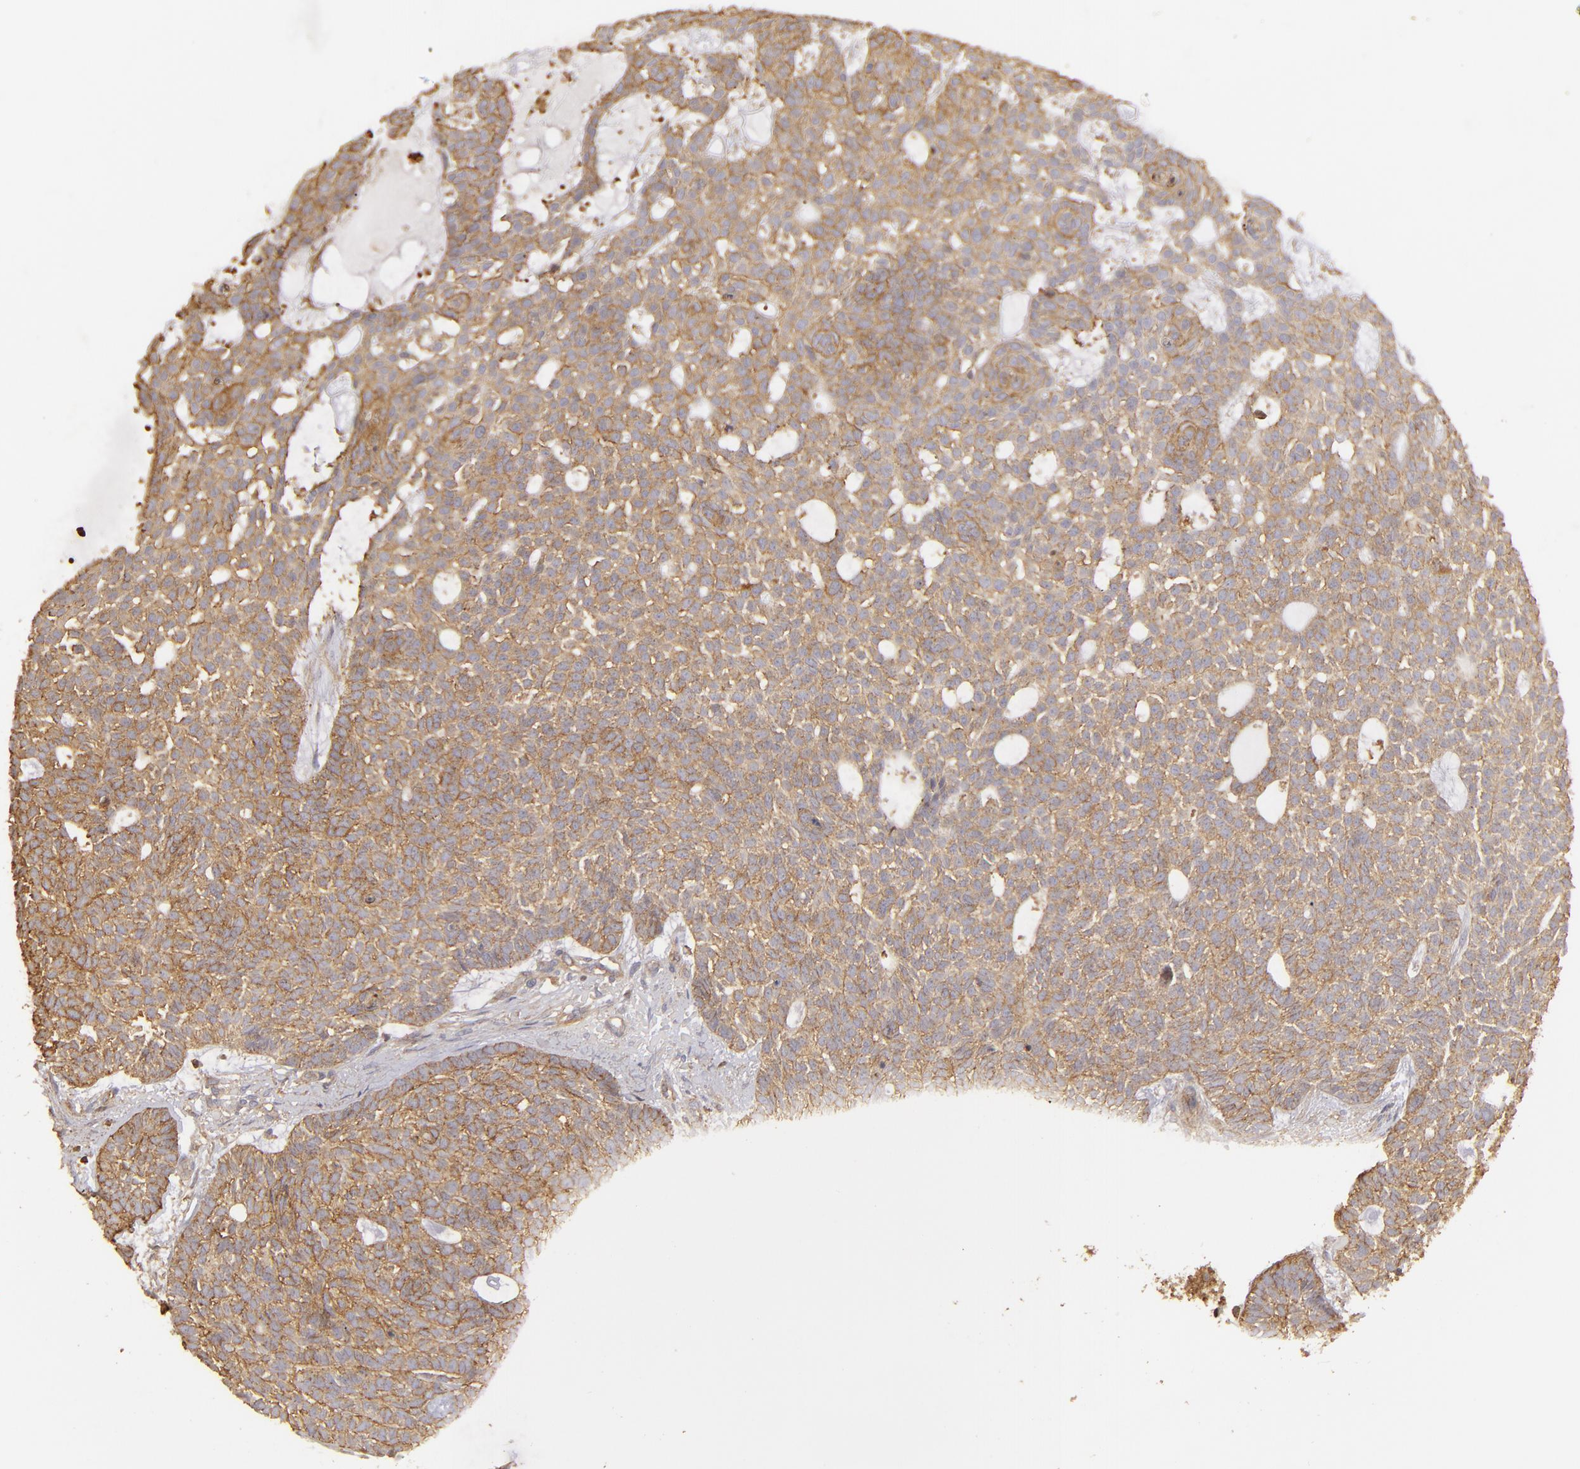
{"staining": {"intensity": "moderate", "quantity": ">75%", "location": "cytoplasmic/membranous"}, "tissue": "skin cancer", "cell_type": "Tumor cells", "image_type": "cancer", "snomed": [{"axis": "morphology", "description": "Basal cell carcinoma"}, {"axis": "topography", "description": "Skin"}], "caption": "Protein staining by immunohistochemistry (IHC) exhibits moderate cytoplasmic/membranous staining in approximately >75% of tumor cells in basal cell carcinoma (skin).", "gene": "ACTB", "patient": {"sex": "male", "age": 75}}